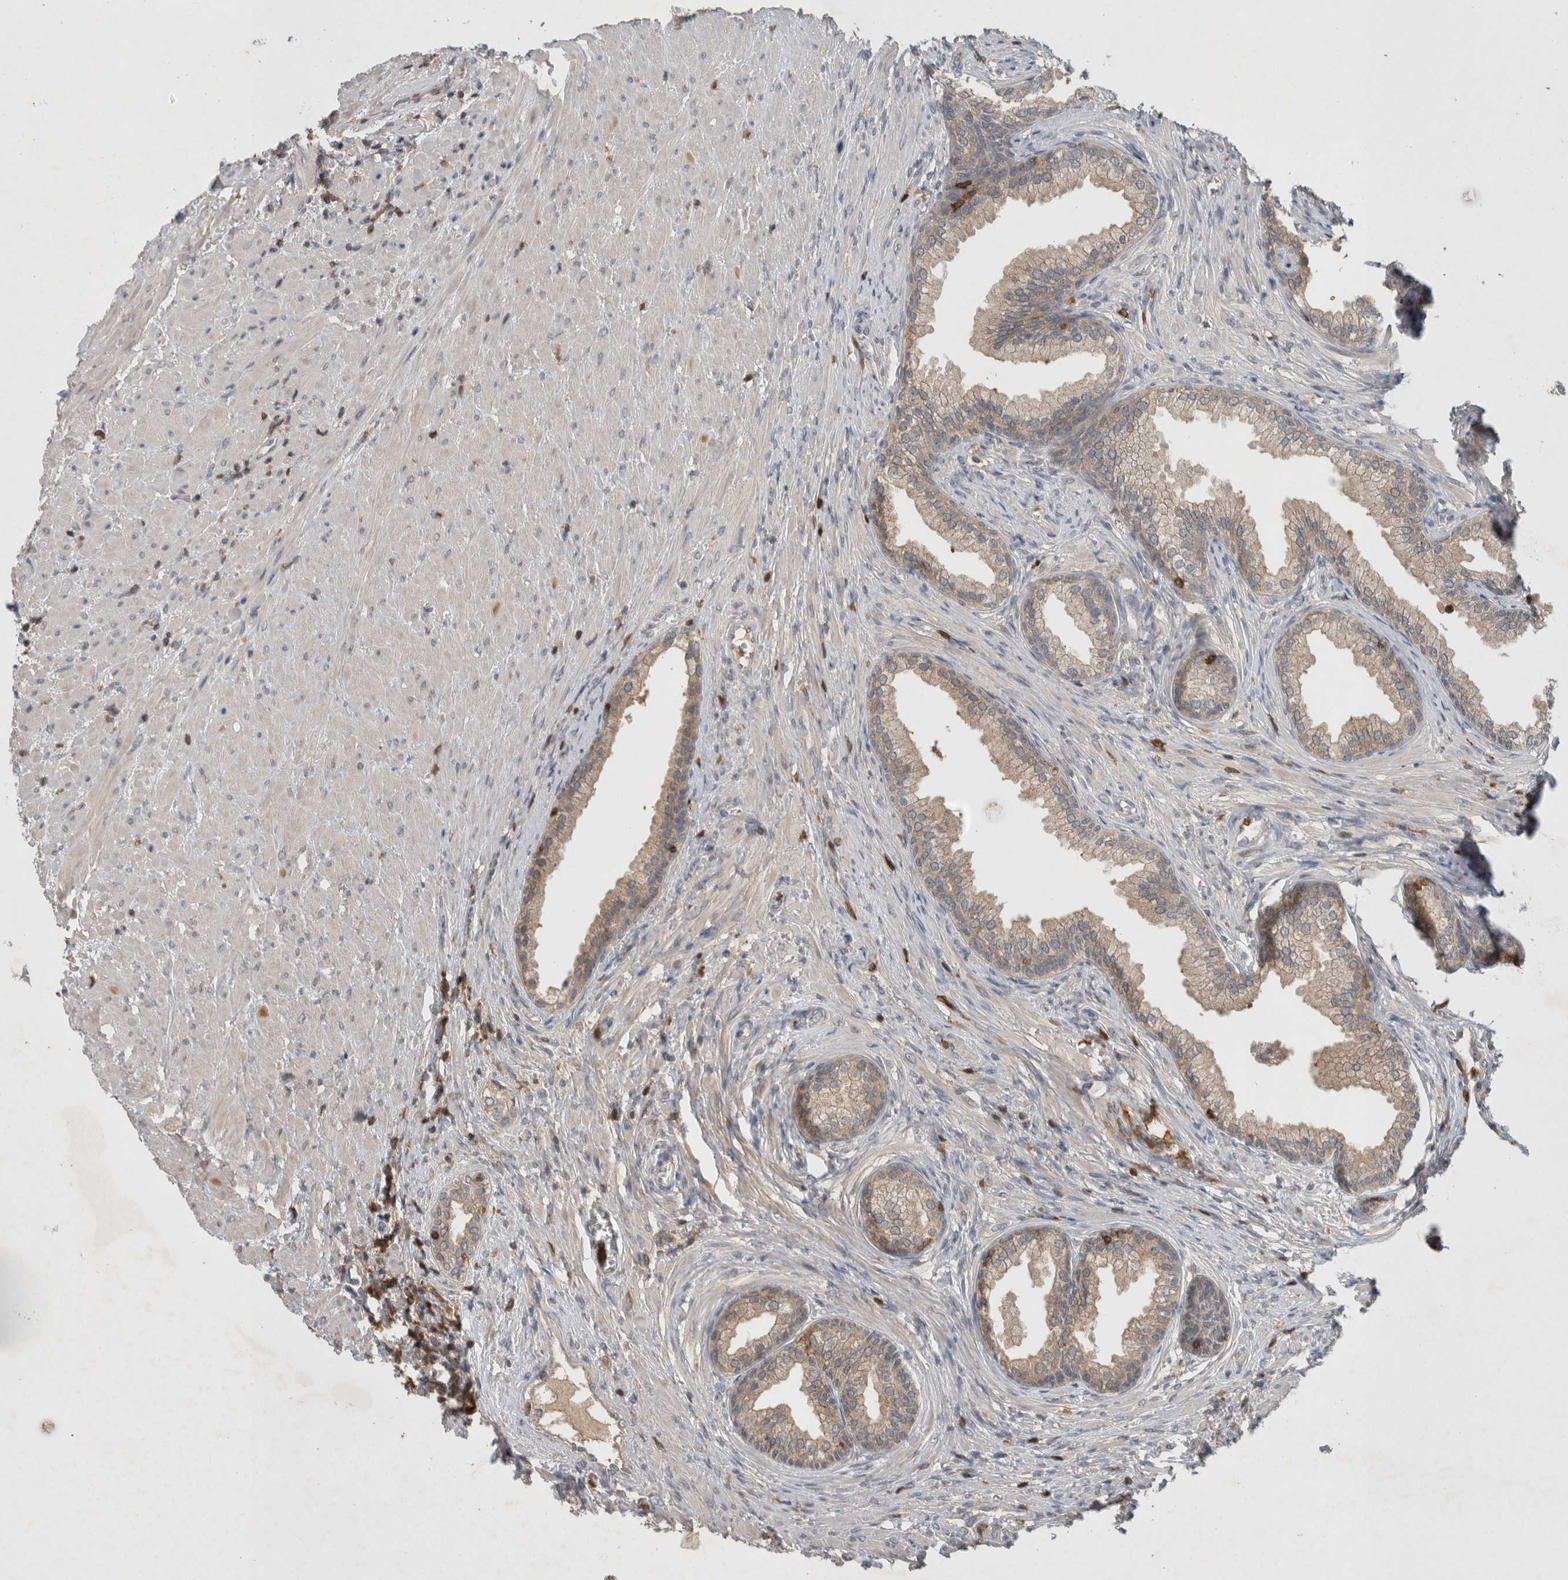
{"staining": {"intensity": "weak", "quantity": "<25%", "location": "cytoplasmic/membranous"}, "tissue": "prostate", "cell_type": "Glandular cells", "image_type": "normal", "snomed": [{"axis": "morphology", "description": "Normal tissue, NOS"}, {"axis": "topography", "description": "Prostate"}], "caption": "The immunohistochemistry (IHC) histopathology image has no significant positivity in glandular cells of prostate.", "gene": "GFRA2", "patient": {"sex": "male", "age": 76}}